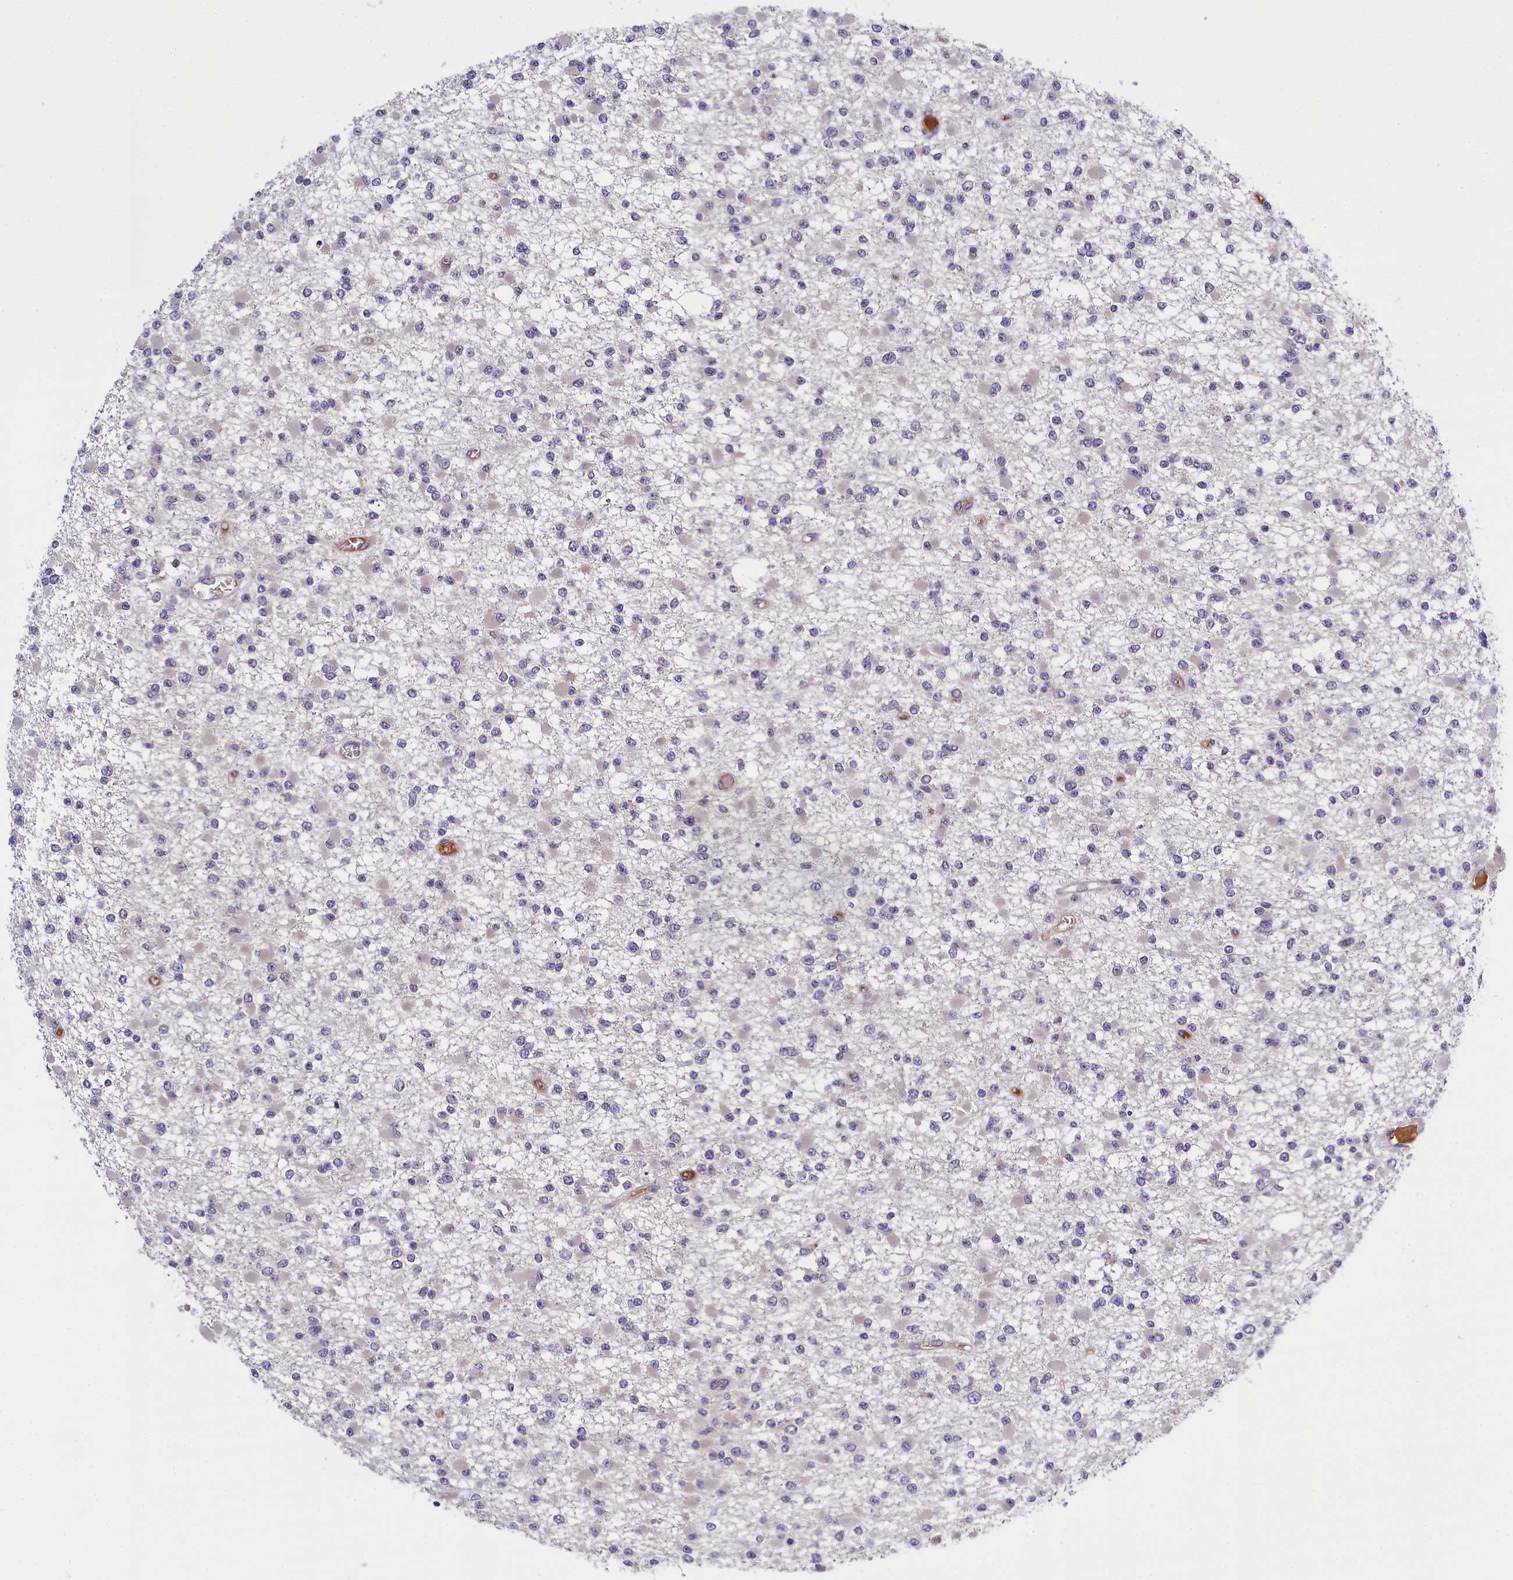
{"staining": {"intensity": "negative", "quantity": "none", "location": "none"}, "tissue": "glioma", "cell_type": "Tumor cells", "image_type": "cancer", "snomed": [{"axis": "morphology", "description": "Glioma, malignant, Low grade"}, {"axis": "topography", "description": "Brain"}], "caption": "The IHC photomicrograph has no significant positivity in tumor cells of malignant glioma (low-grade) tissue.", "gene": "ENKD1", "patient": {"sex": "female", "age": 22}}